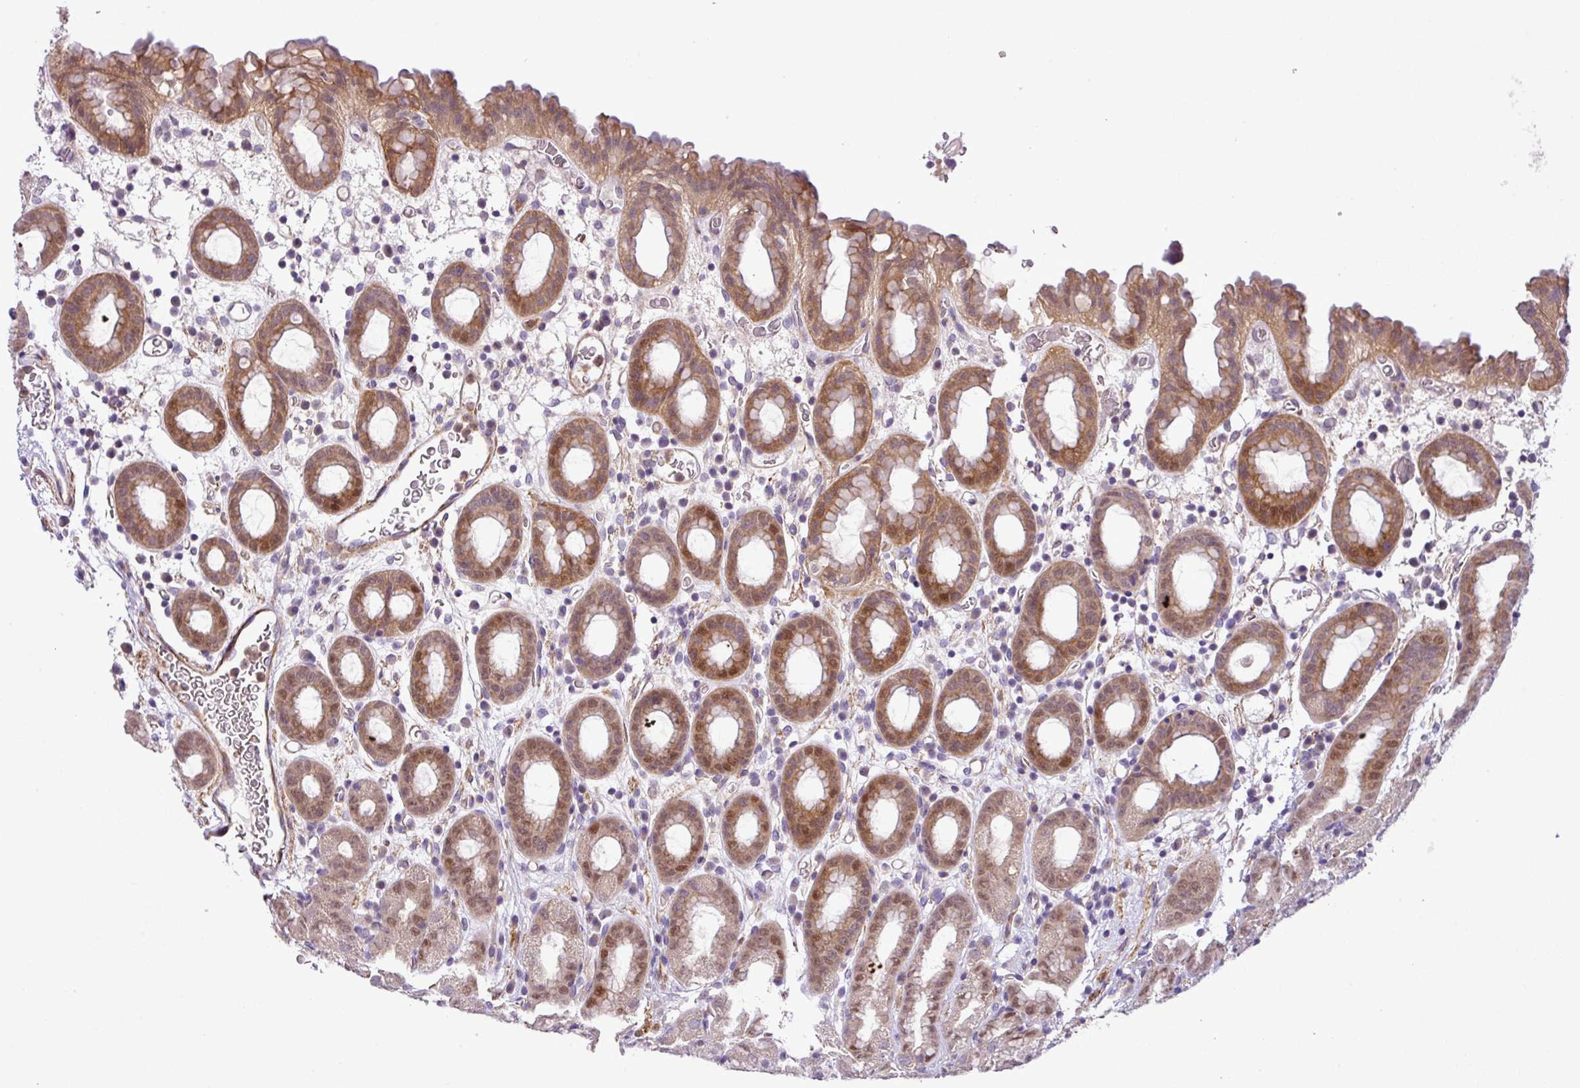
{"staining": {"intensity": "moderate", "quantity": ">75%", "location": "cytoplasmic/membranous,nuclear"}, "tissue": "stomach", "cell_type": "Glandular cells", "image_type": "normal", "snomed": [{"axis": "morphology", "description": "Normal tissue, NOS"}, {"axis": "topography", "description": "Stomach, upper"}, {"axis": "topography", "description": "Stomach, lower"}, {"axis": "topography", "description": "Small intestine"}], "caption": "Stomach stained for a protein displays moderate cytoplasmic/membranous,nuclear positivity in glandular cells. Nuclei are stained in blue.", "gene": "NBEAL2", "patient": {"sex": "male", "age": 68}}